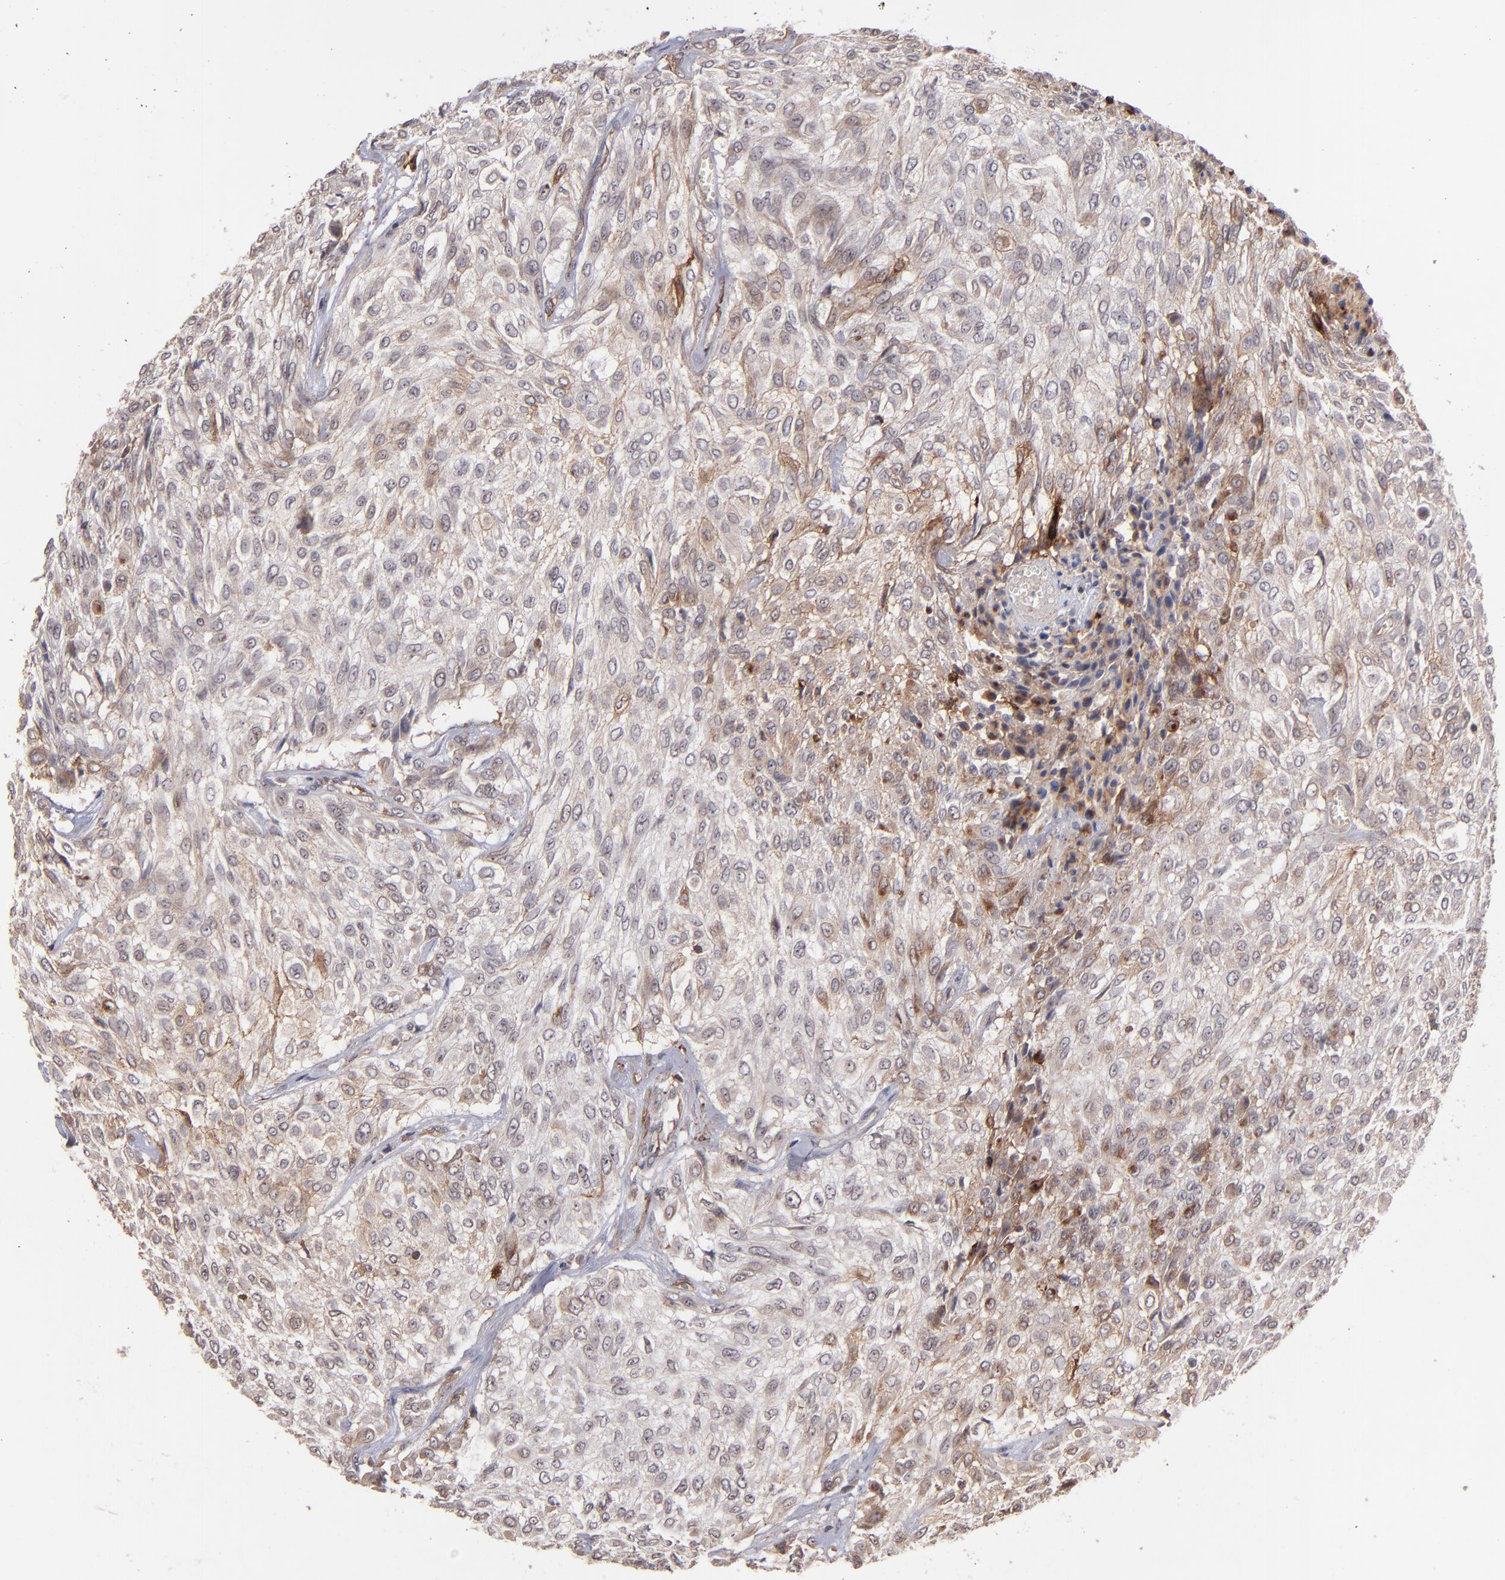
{"staining": {"intensity": "weak", "quantity": "25%-75%", "location": "cytoplasmic/membranous"}, "tissue": "urothelial cancer", "cell_type": "Tumor cells", "image_type": "cancer", "snomed": [{"axis": "morphology", "description": "Urothelial carcinoma, High grade"}, {"axis": "topography", "description": "Urinary bladder"}], "caption": "This image demonstrates urothelial cancer stained with immunohistochemistry (IHC) to label a protein in brown. The cytoplasmic/membranous of tumor cells show weak positivity for the protein. Nuclei are counter-stained blue.", "gene": "ICAM1", "patient": {"sex": "male", "age": 57}}